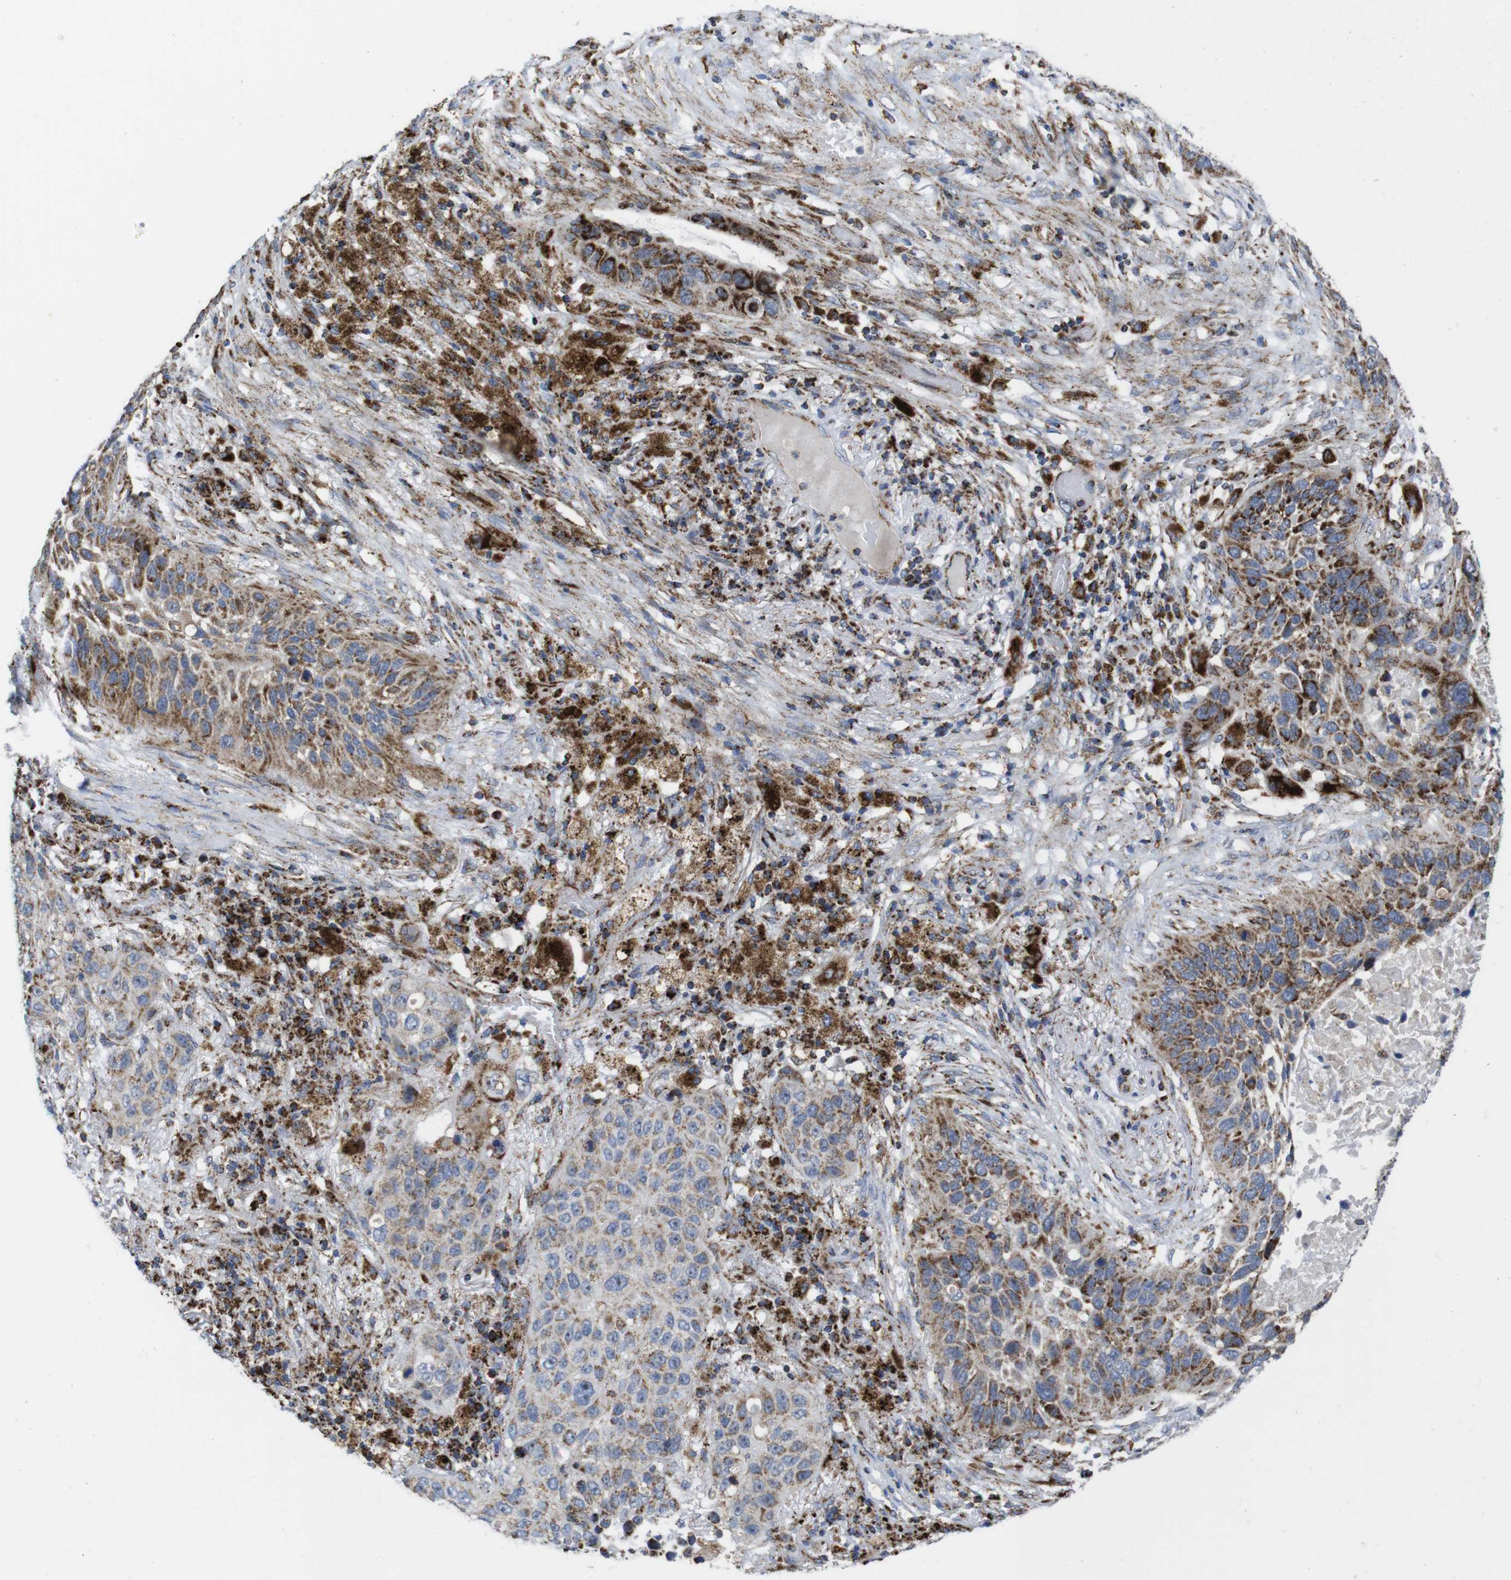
{"staining": {"intensity": "moderate", "quantity": "25%-75%", "location": "cytoplasmic/membranous"}, "tissue": "lung cancer", "cell_type": "Tumor cells", "image_type": "cancer", "snomed": [{"axis": "morphology", "description": "Squamous cell carcinoma, NOS"}, {"axis": "topography", "description": "Lung"}], "caption": "There is medium levels of moderate cytoplasmic/membranous expression in tumor cells of lung squamous cell carcinoma, as demonstrated by immunohistochemical staining (brown color).", "gene": "TMEM192", "patient": {"sex": "male", "age": 57}}